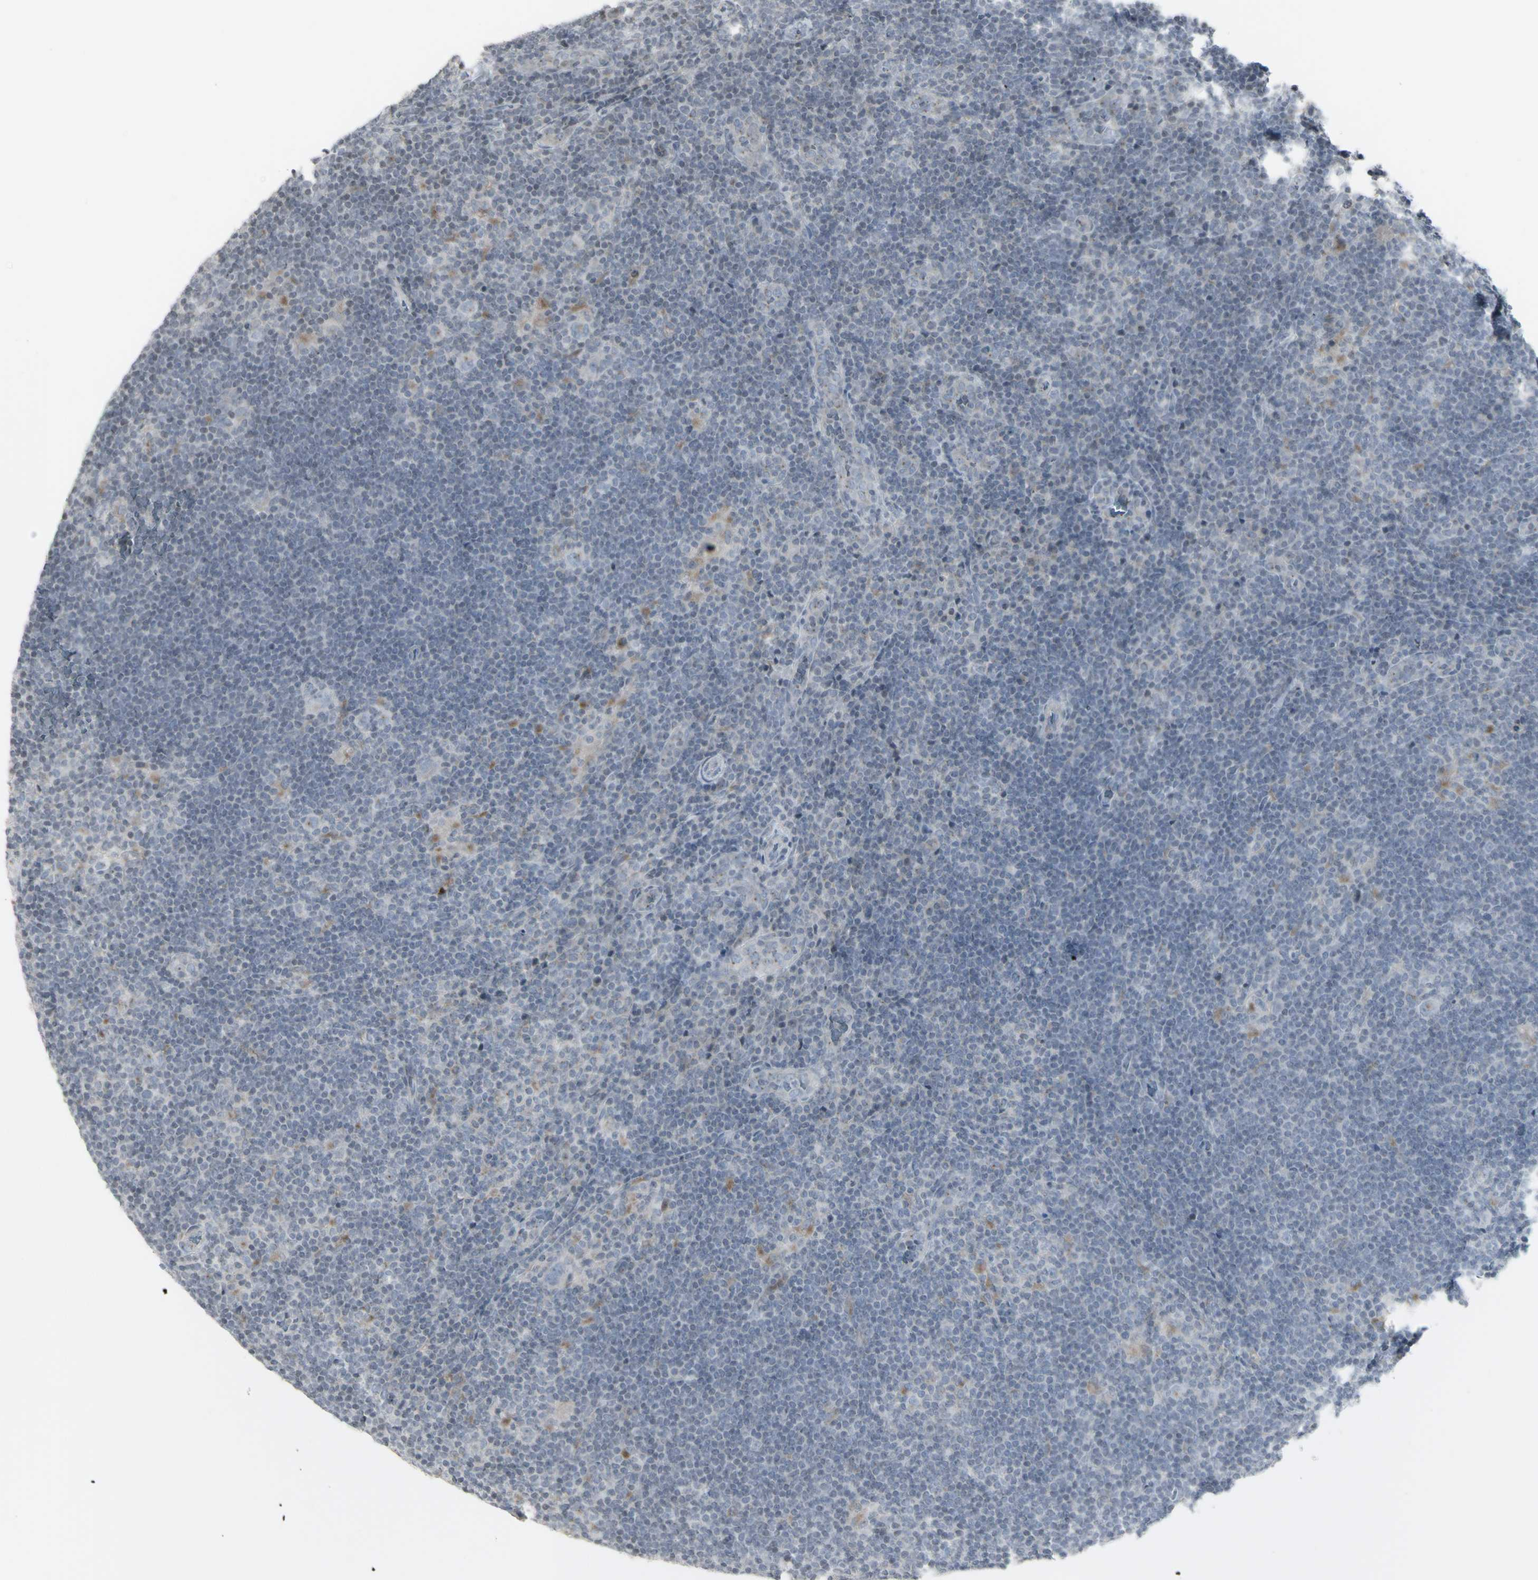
{"staining": {"intensity": "negative", "quantity": "none", "location": "none"}, "tissue": "lymphoma", "cell_type": "Tumor cells", "image_type": "cancer", "snomed": [{"axis": "morphology", "description": "Hodgkin's disease, NOS"}, {"axis": "topography", "description": "Lymph node"}], "caption": "Tumor cells are negative for protein expression in human lymphoma.", "gene": "MUC5AC", "patient": {"sex": "female", "age": 57}}